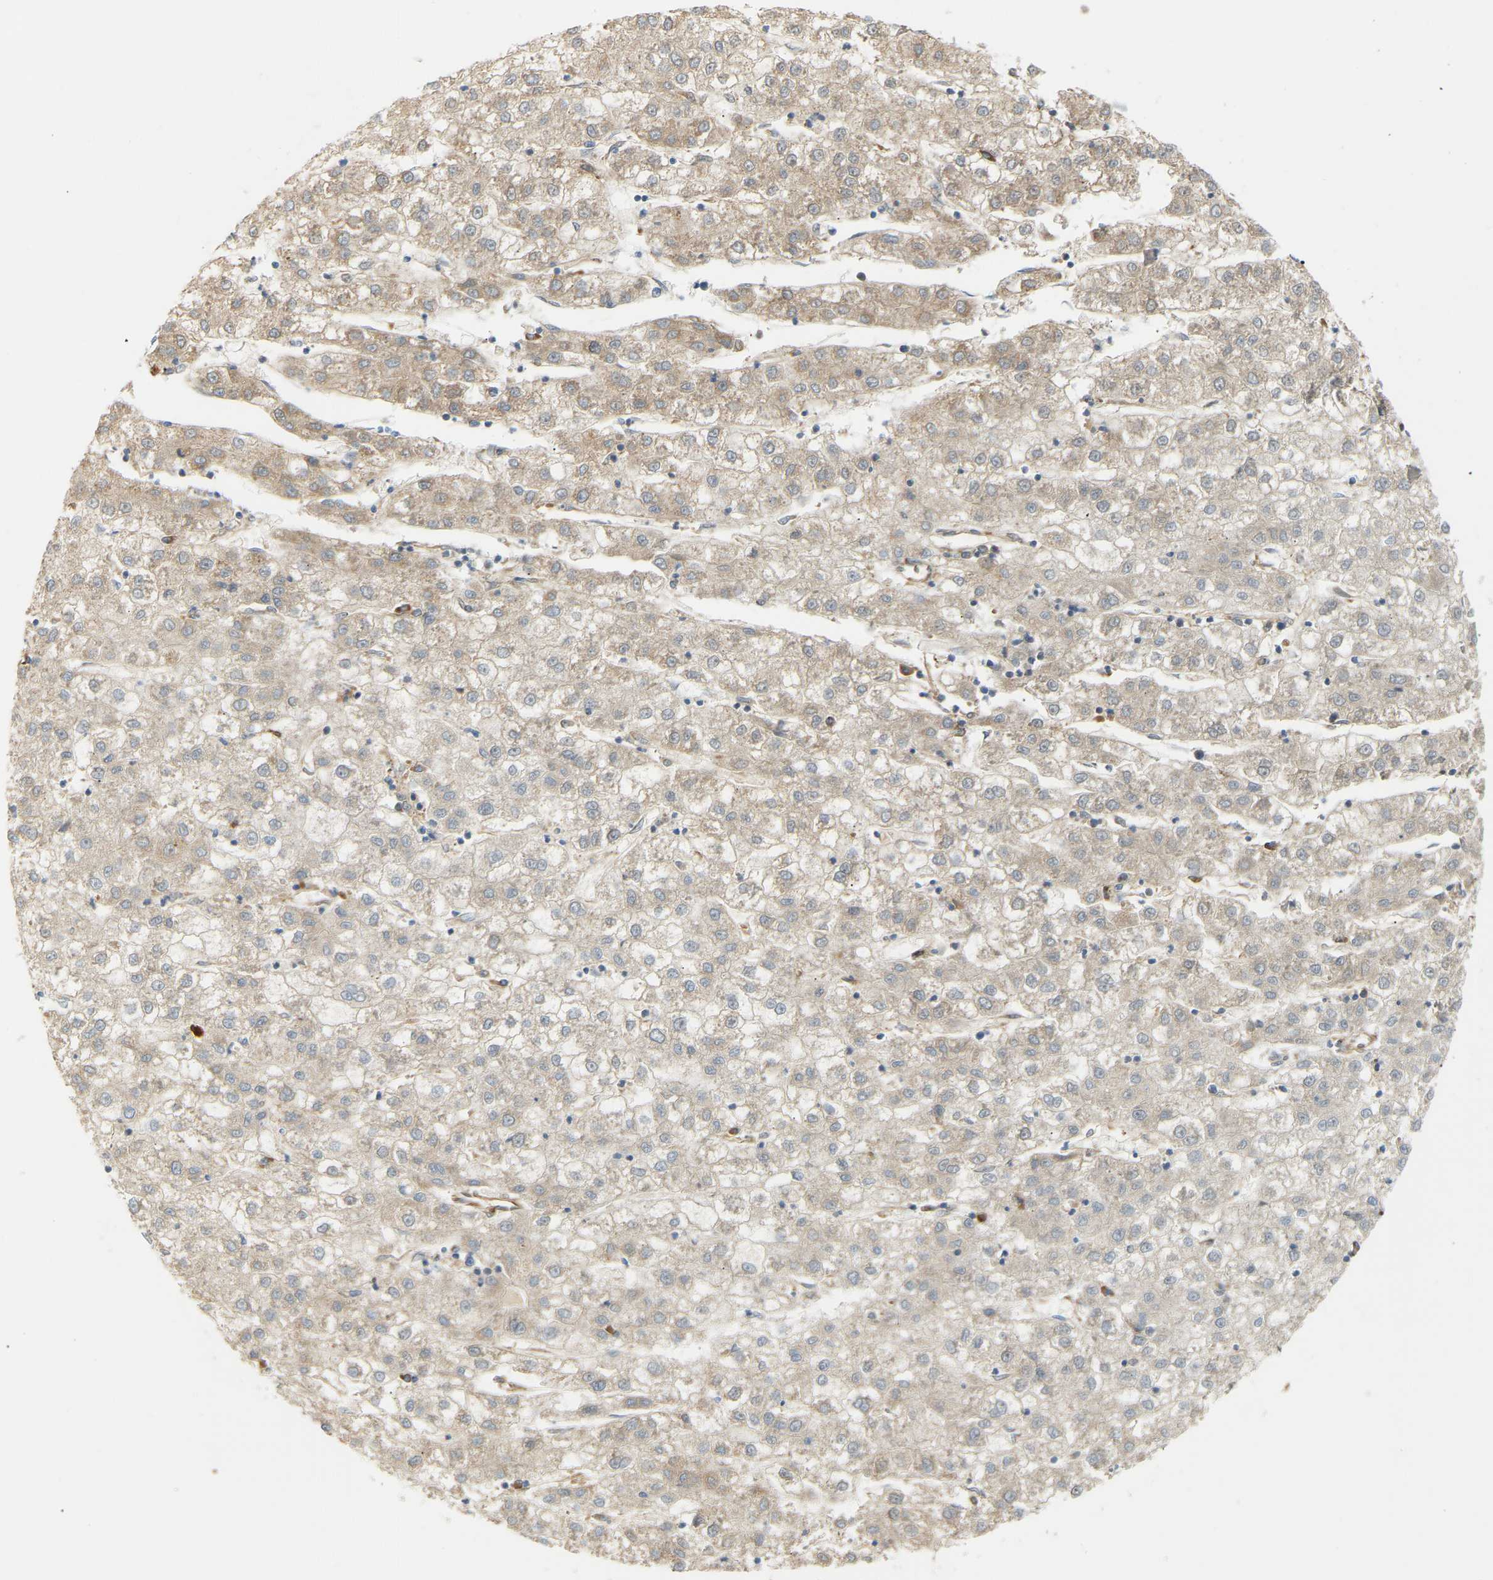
{"staining": {"intensity": "moderate", "quantity": "<25%", "location": "cytoplasmic/membranous"}, "tissue": "liver cancer", "cell_type": "Tumor cells", "image_type": "cancer", "snomed": [{"axis": "morphology", "description": "Carcinoma, Hepatocellular, NOS"}, {"axis": "topography", "description": "Liver"}], "caption": "IHC micrograph of neoplastic tissue: human liver hepatocellular carcinoma stained using IHC shows low levels of moderate protein expression localized specifically in the cytoplasmic/membranous of tumor cells, appearing as a cytoplasmic/membranous brown color.", "gene": "PLCG2", "patient": {"sex": "male", "age": 72}}